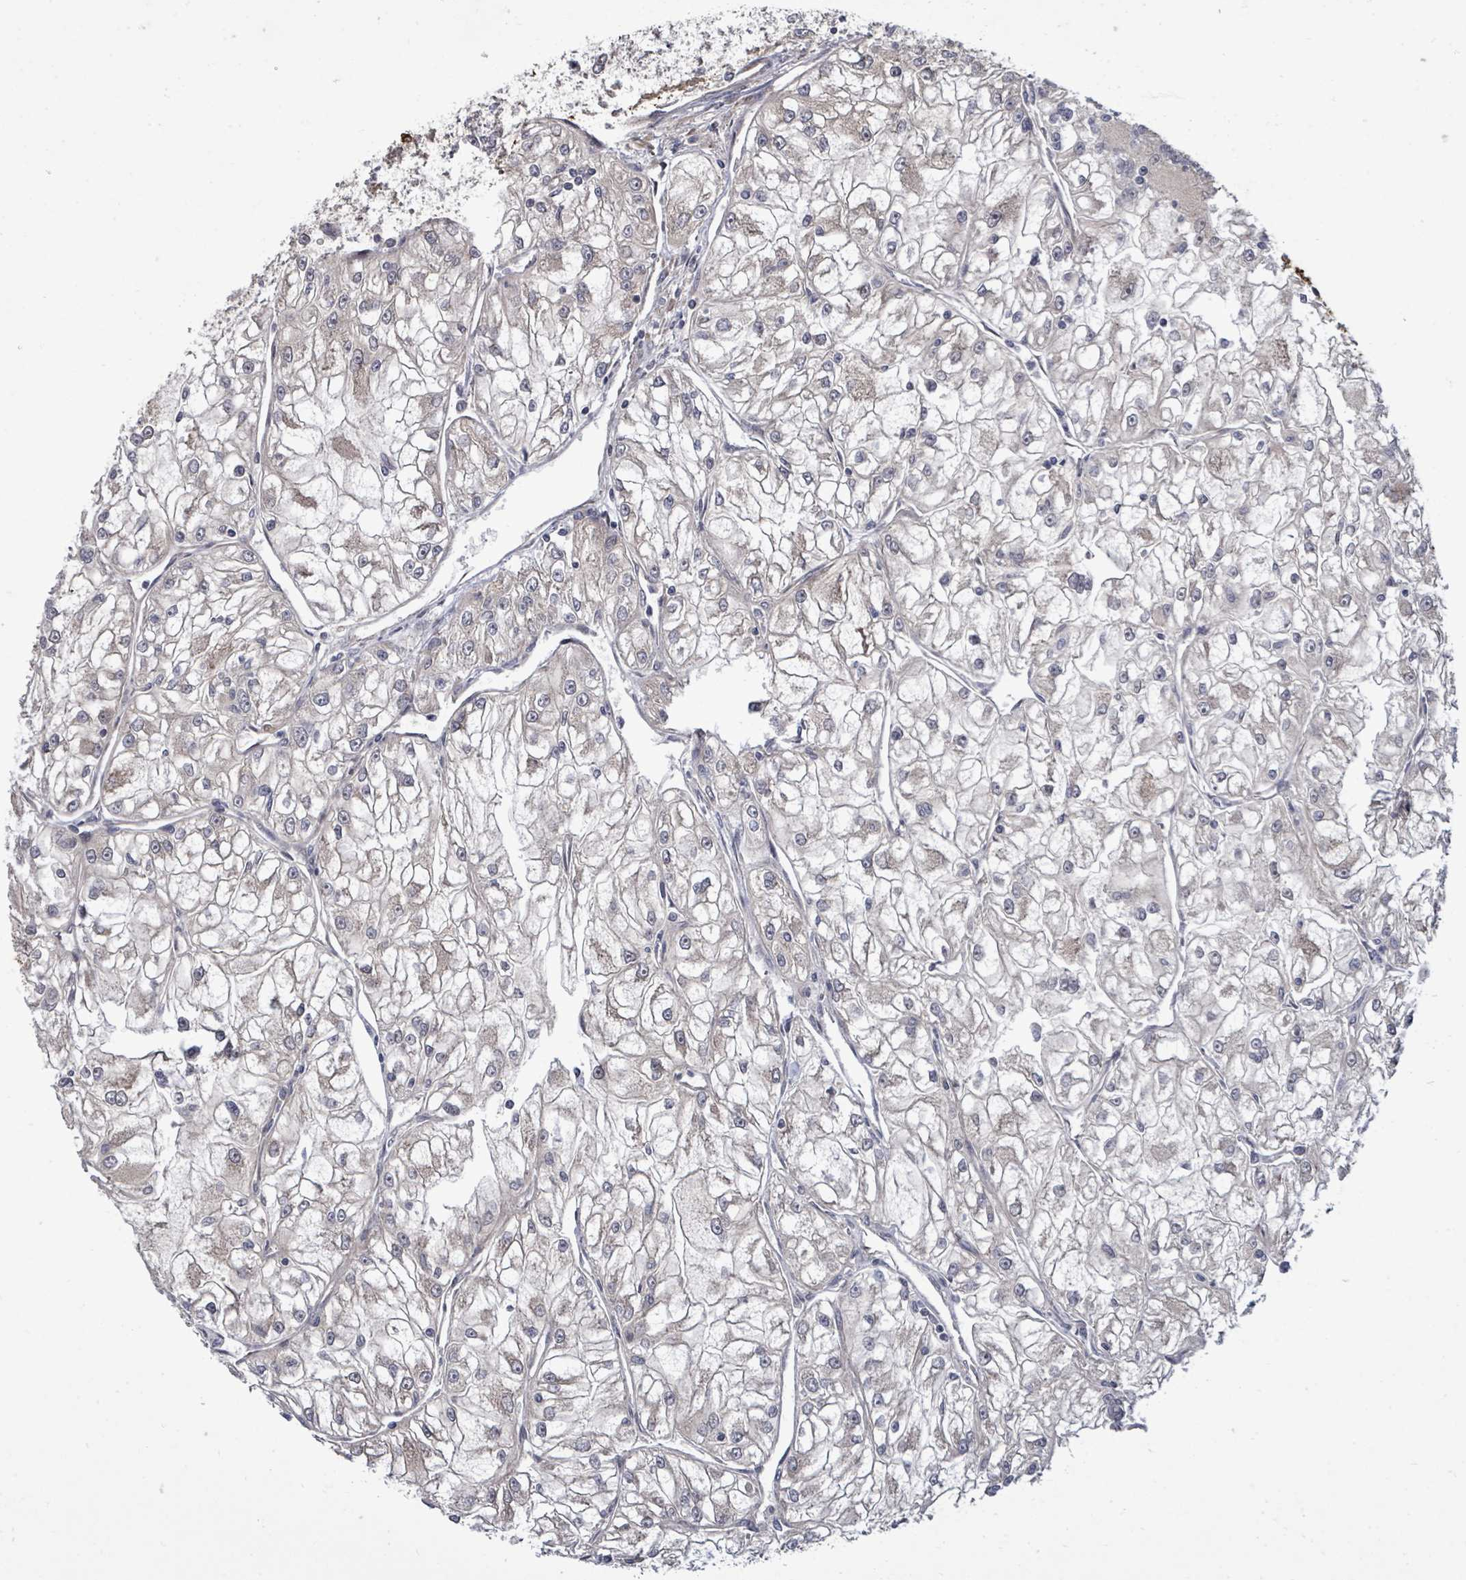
{"staining": {"intensity": "negative", "quantity": "none", "location": "none"}, "tissue": "renal cancer", "cell_type": "Tumor cells", "image_type": "cancer", "snomed": [{"axis": "morphology", "description": "Adenocarcinoma, NOS"}, {"axis": "topography", "description": "Kidney"}], "caption": "Immunohistochemical staining of human renal cancer (adenocarcinoma) shows no significant expression in tumor cells.", "gene": "KRTAP27-1", "patient": {"sex": "female", "age": 72}}